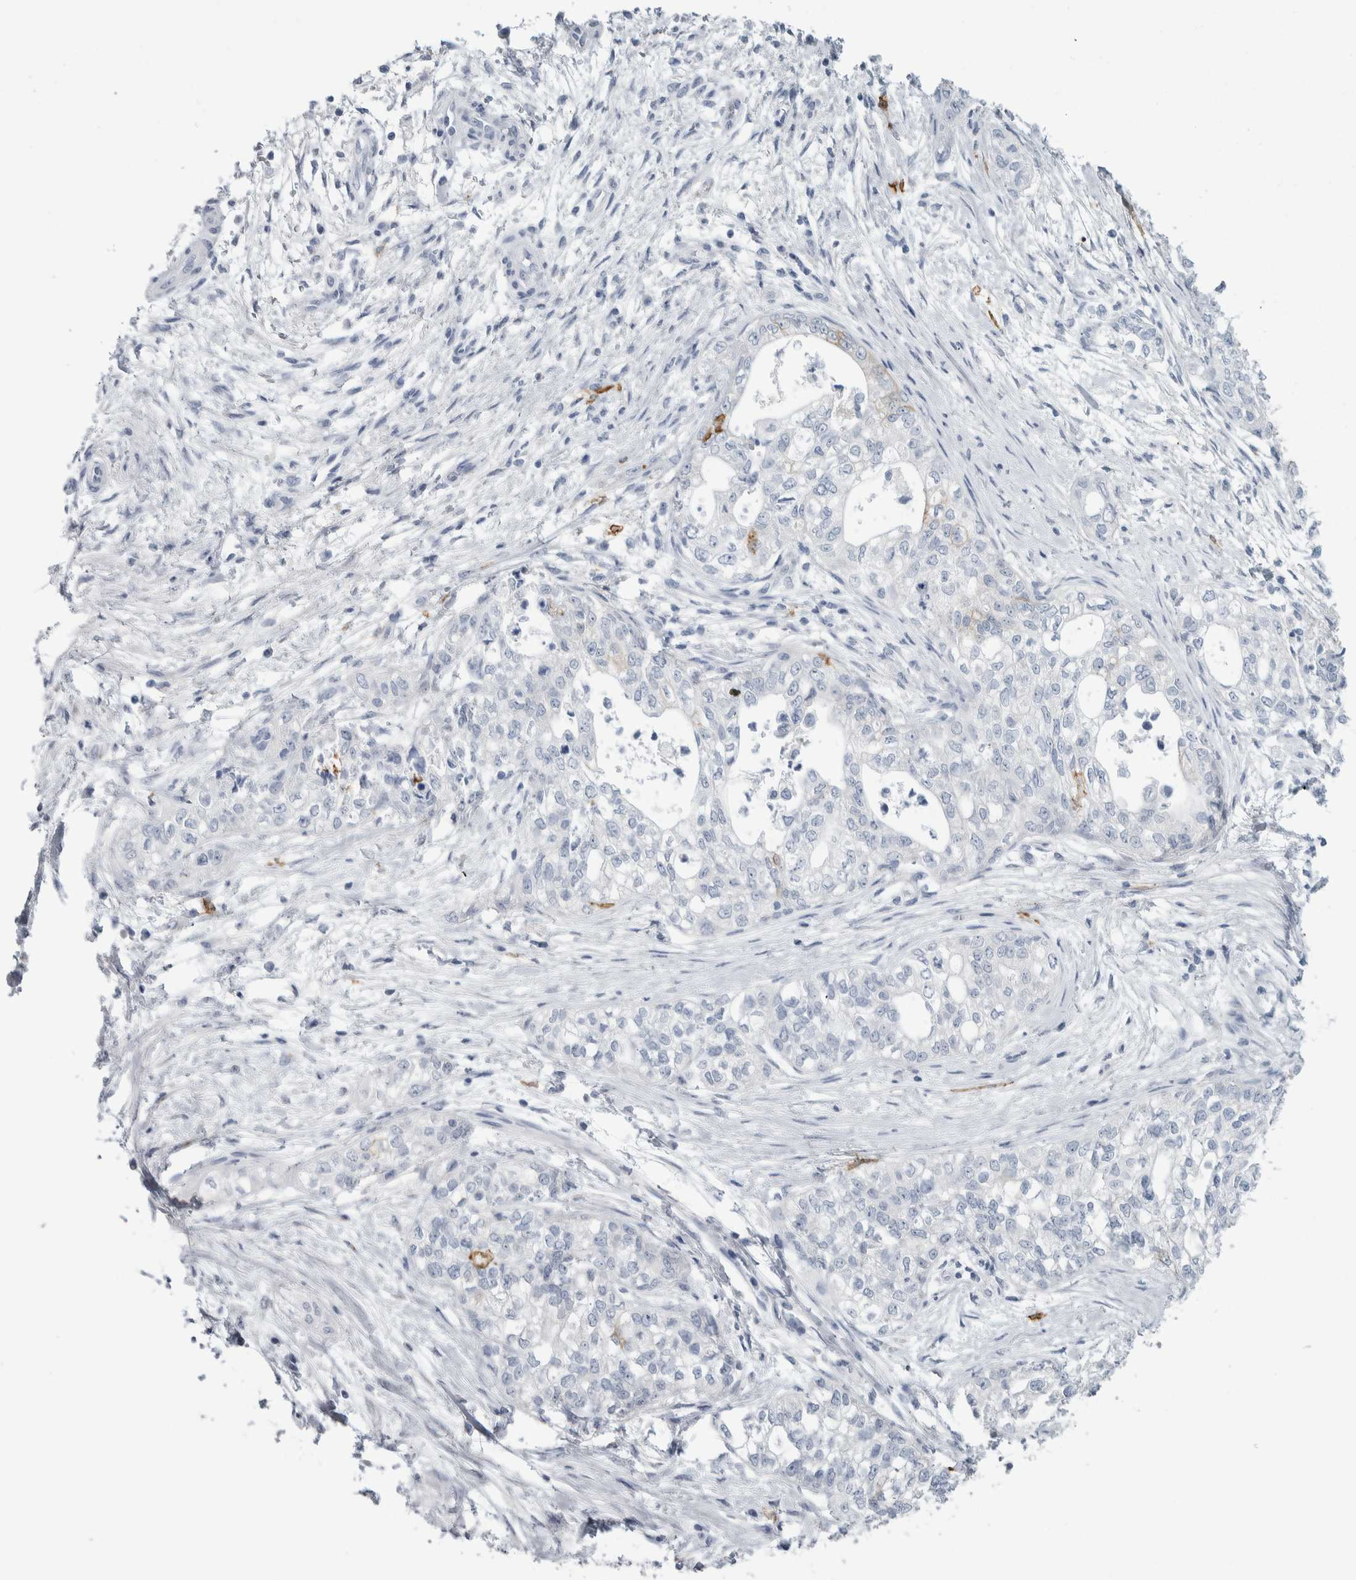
{"staining": {"intensity": "negative", "quantity": "none", "location": "none"}, "tissue": "pancreatic cancer", "cell_type": "Tumor cells", "image_type": "cancer", "snomed": [{"axis": "morphology", "description": "Adenocarcinoma, NOS"}, {"axis": "topography", "description": "Pancreas"}], "caption": "A photomicrograph of human pancreatic cancer (adenocarcinoma) is negative for staining in tumor cells.", "gene": "CDH17", "patient": {"sex": "male", "age": 72}}